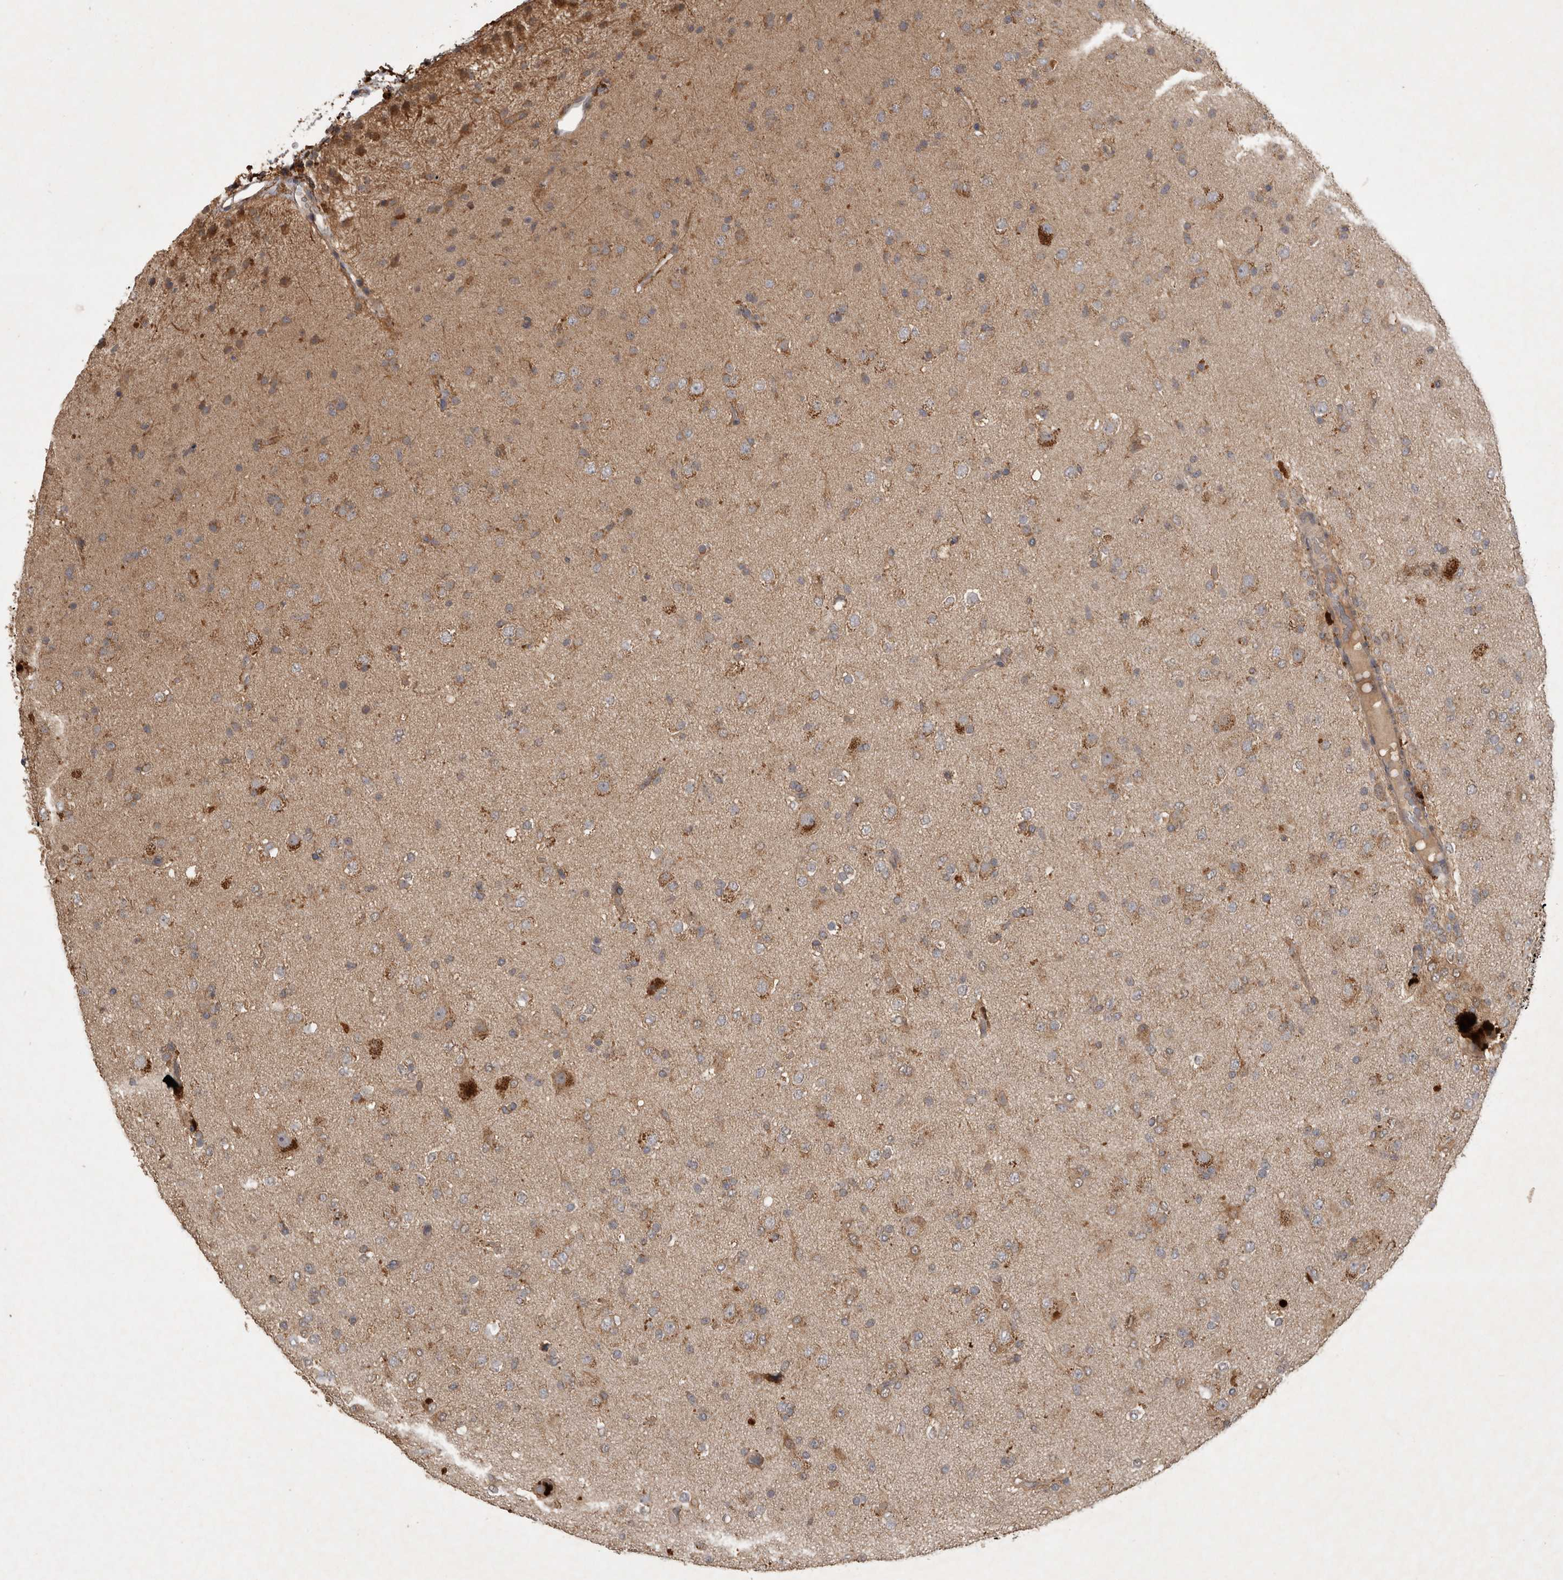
{"staining": {"intensity": "weak", "quantity": "25%-75%", "location": "cytoplasmic/membranous"}, "tissue": "glioma", "cell_type": "Tumor cells", "image_type": "cancer", "snomed": [{"axis": "morphology", "description": "Glioma, malignant, Low grade"}, {"axis": "topography", "description": "Brain"}], "caption": "Glioma was stained to show a protein in brown. There is low levels of weak cytoplasmic/membranous staining in approximately 25%-75% of tumor cells.", "gene": "TRMT61B", "patient": {"sex": "male", "age": 65}}